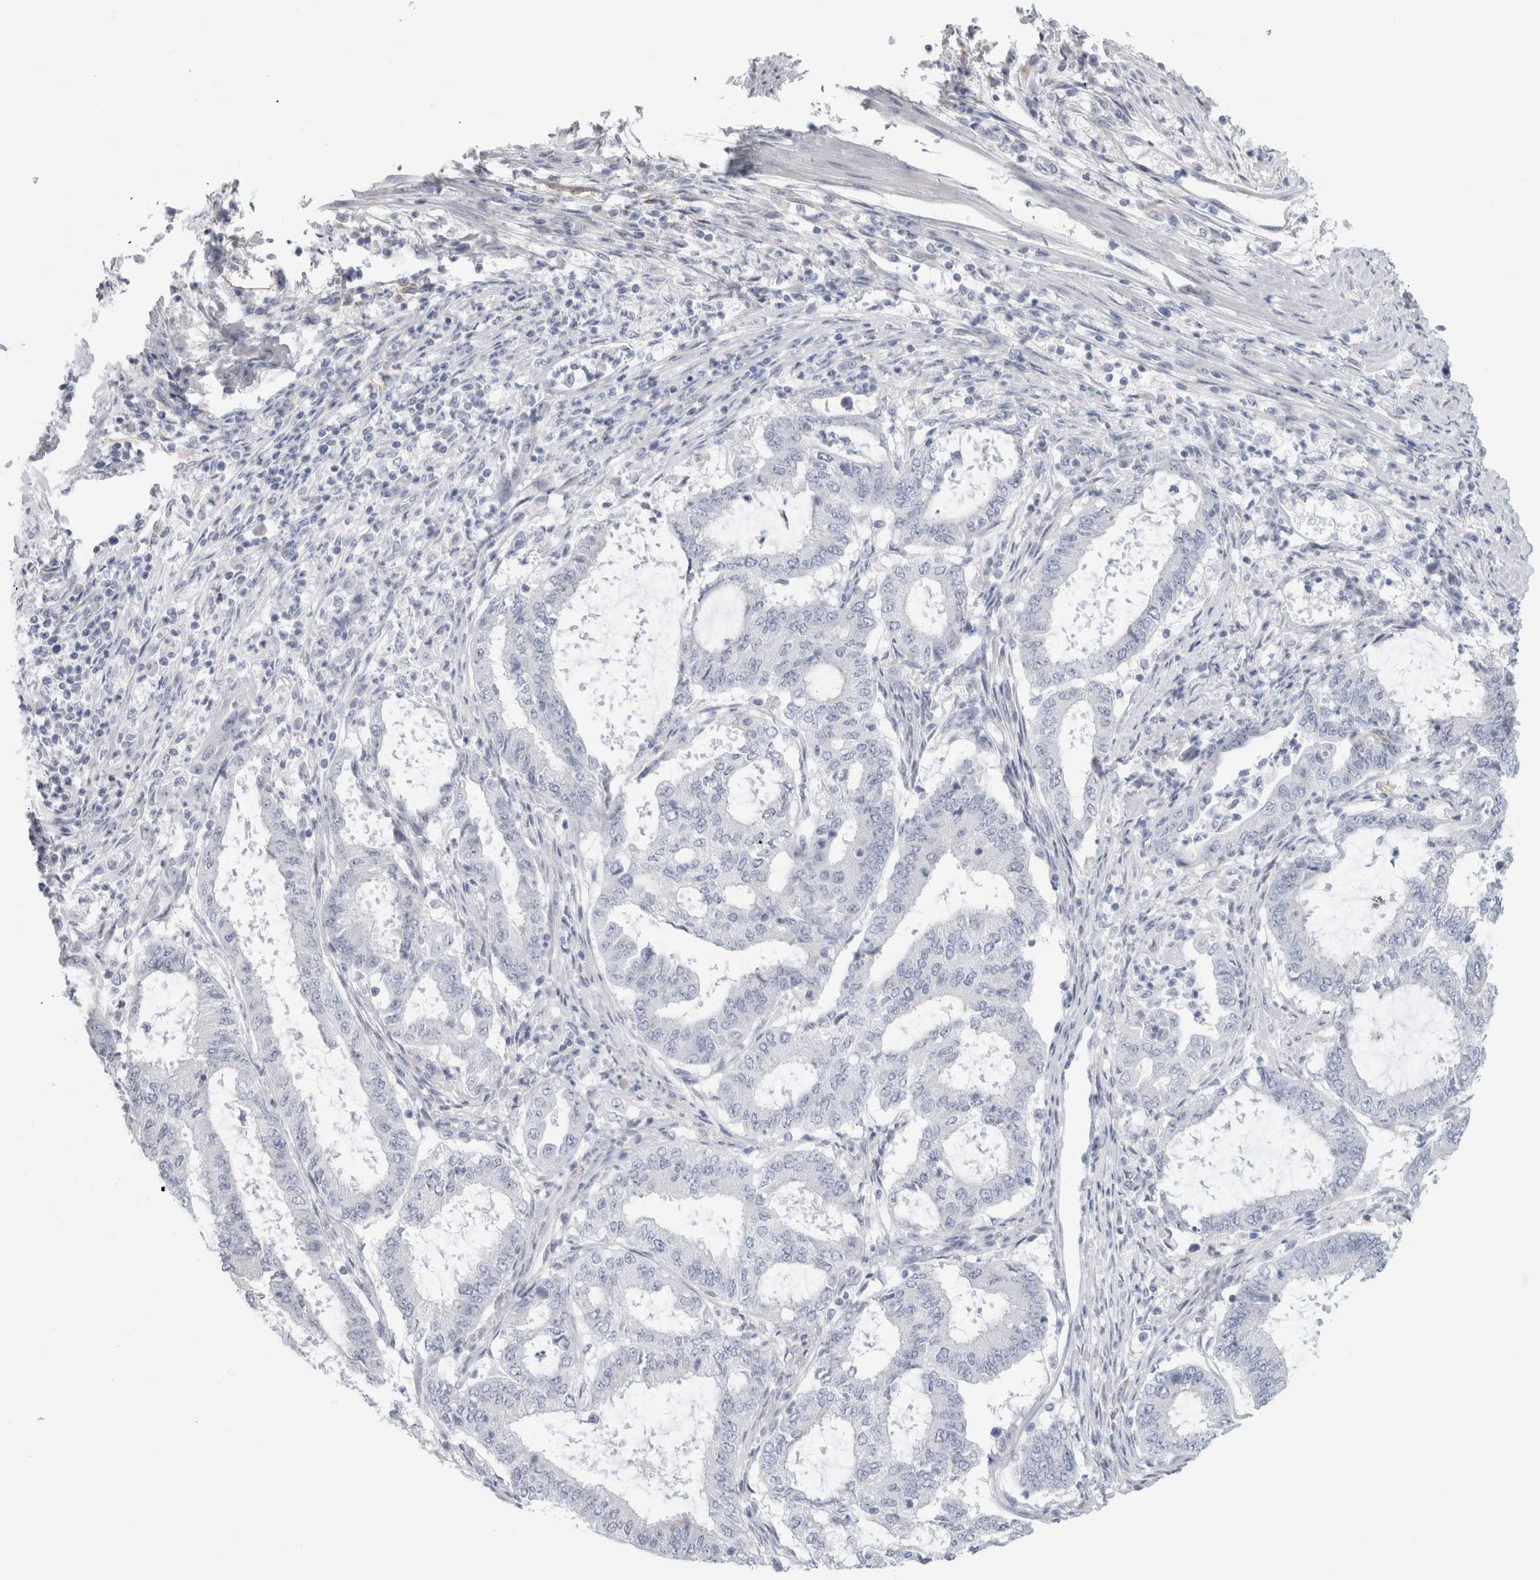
{"staining": {"intensity": "negative", "quantity": "none", "location": "none"}, "tissue": "endometrial cancer", "cell_type": "Tumor cells", "image_type": "cancer", "snomed": [{"axis": "morphology", "description": "Adenocarcinoma, NOS"}, {"axis": "topography", "description": "Endometrium"}], "caption": "A histopathology image of human endometrial adenocarcinoma is negative for staining in tumor cells.", "gene": "ANKMY1", "patient": {"sex": "female", "age": 51}}